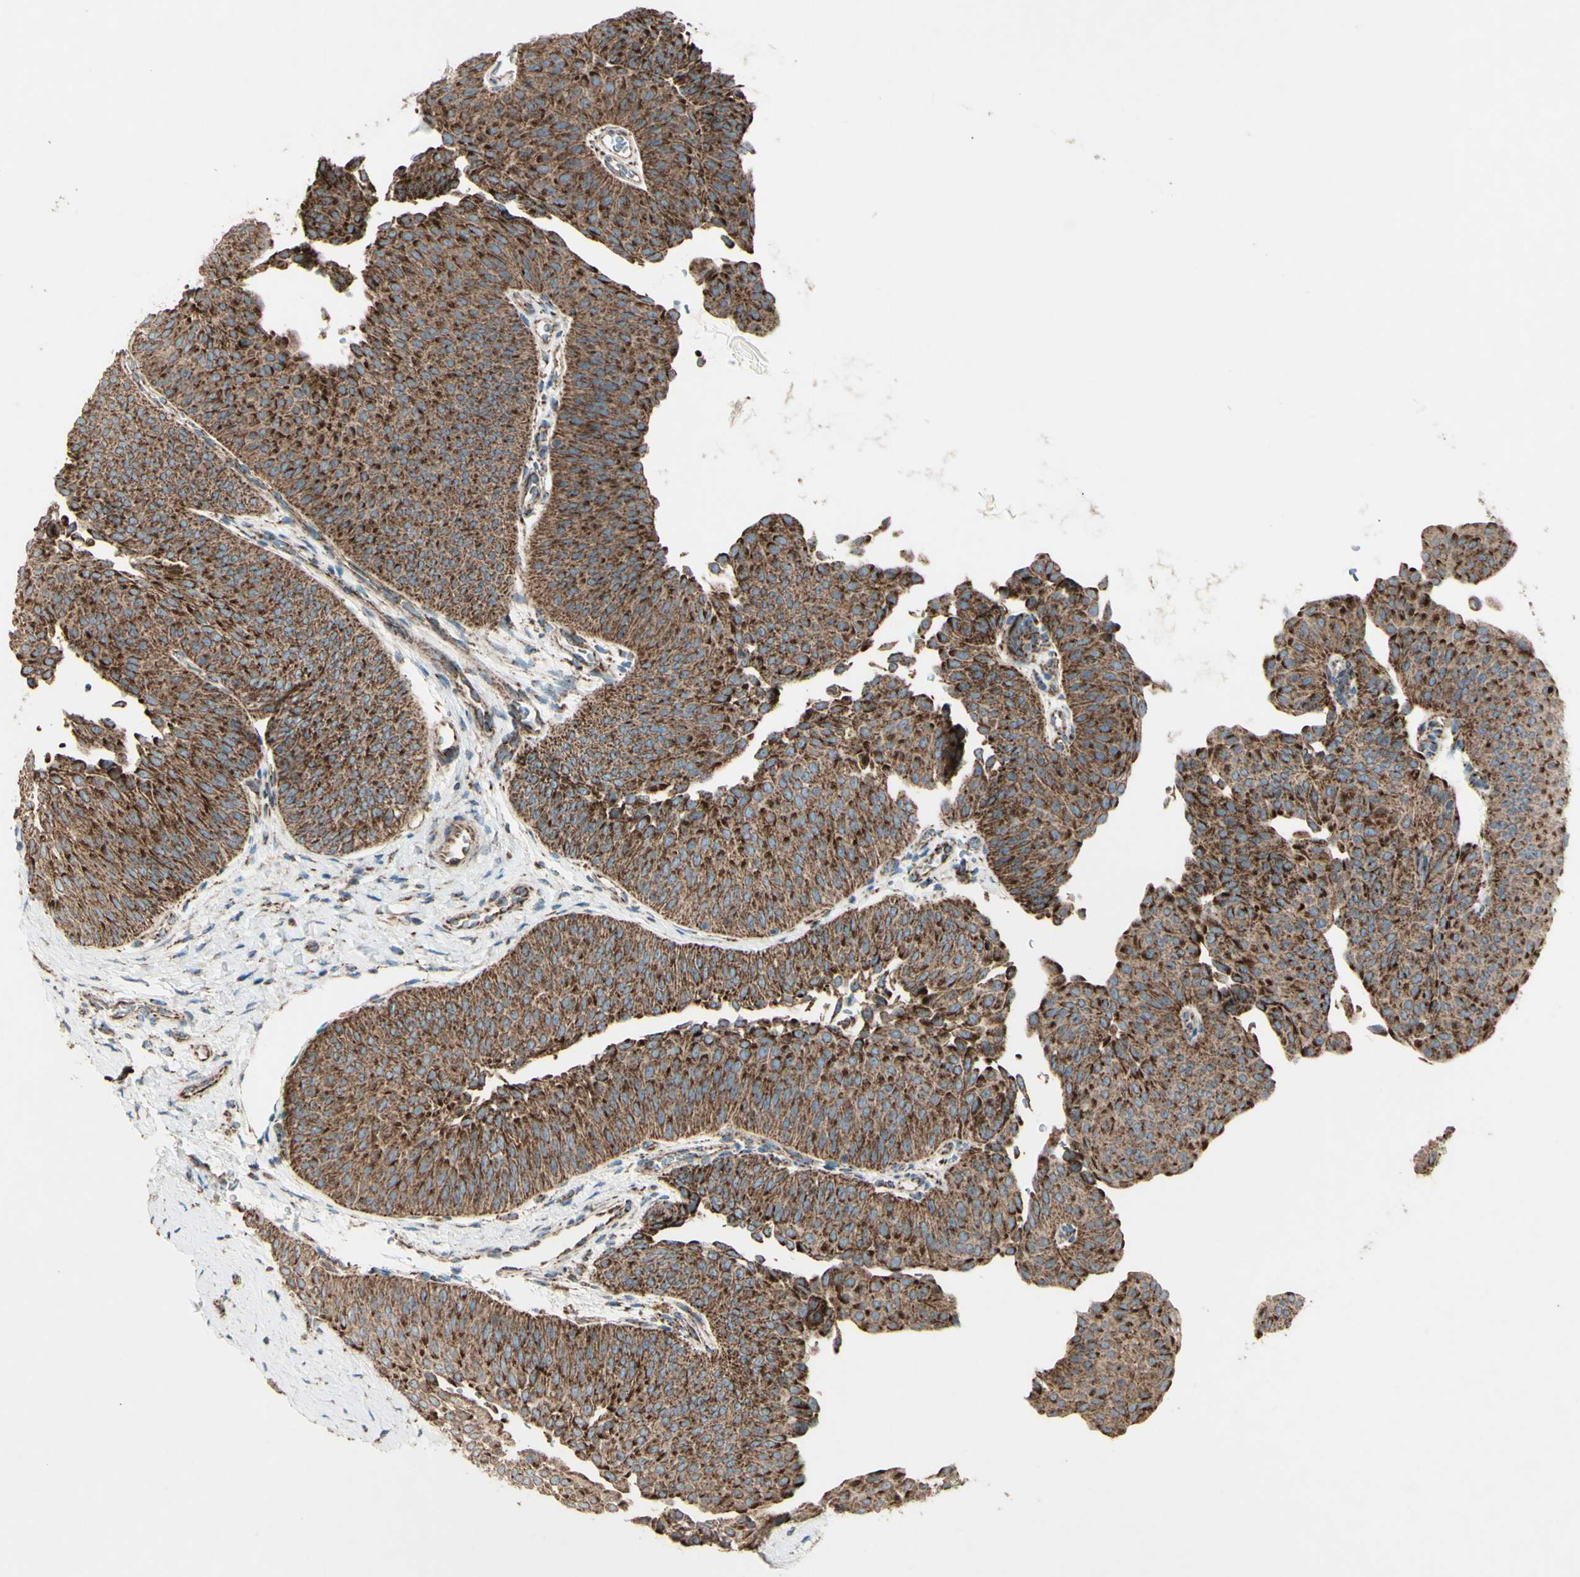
{"staining": {"intensity": "strong", "quantity": ">75%", "location": "cytoplasmic/membranous"}, "tissue": "urothelial cancer", "cell_type": "Tumor cells", "image_type": "cancer", "snomed": [{"axis": "morphology", "description": "Urothelial carcinoma, Low grade"}, {"axis": "topography", "description": "Urinary bladder"}], "caption": "DAB immunohistochemical staining of human low-grade urothelial carcinoma demonstrates strong cytoplasmic/membranous protein positivity in approximately >75% of tumor cells.", "gene": "RHOT1", "patient": {"sex": "female", "age": 60}}